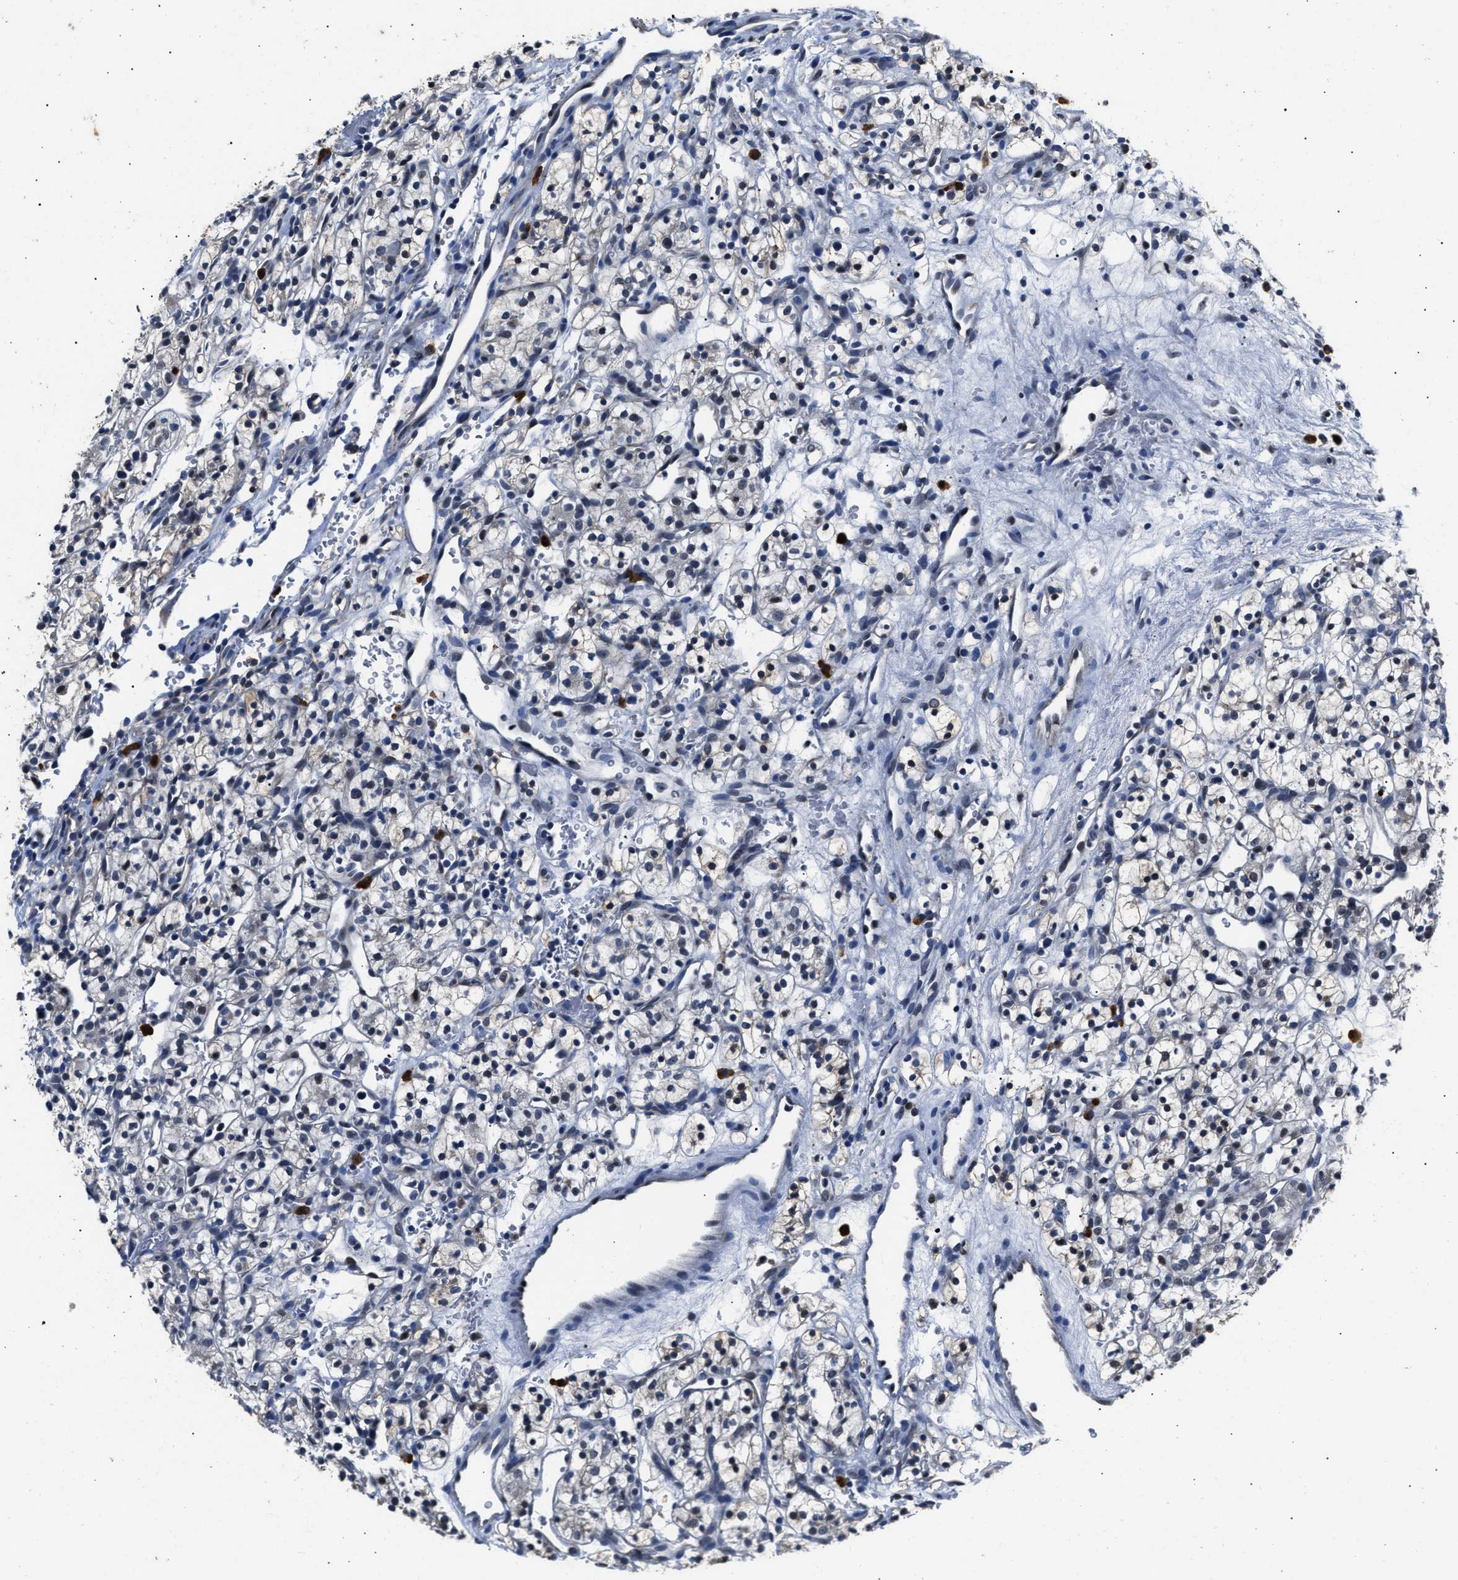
{"staining": {"intensity": "negative", "quantity": "none", "location": "none"}, "tissue": "renal cancer", "cell_type": "Tumor cells", "image_type": "cancer", "snomed": [{"axis": "morphology", "description": "Adenocarcinoma, NOS"}, {"axis": "topography", "description": "Kidney"}], "caption": "IHC photomicrograph of human adenocarcinoma (renal) stained for a protein (brown), which displays no staining in tumor cells. (DAB (3,3'-diaminobenzidine) immunohistochemistry, high magnification).", "gene": "NSUN5", "patient": {"sex": "female", "age": 57}}